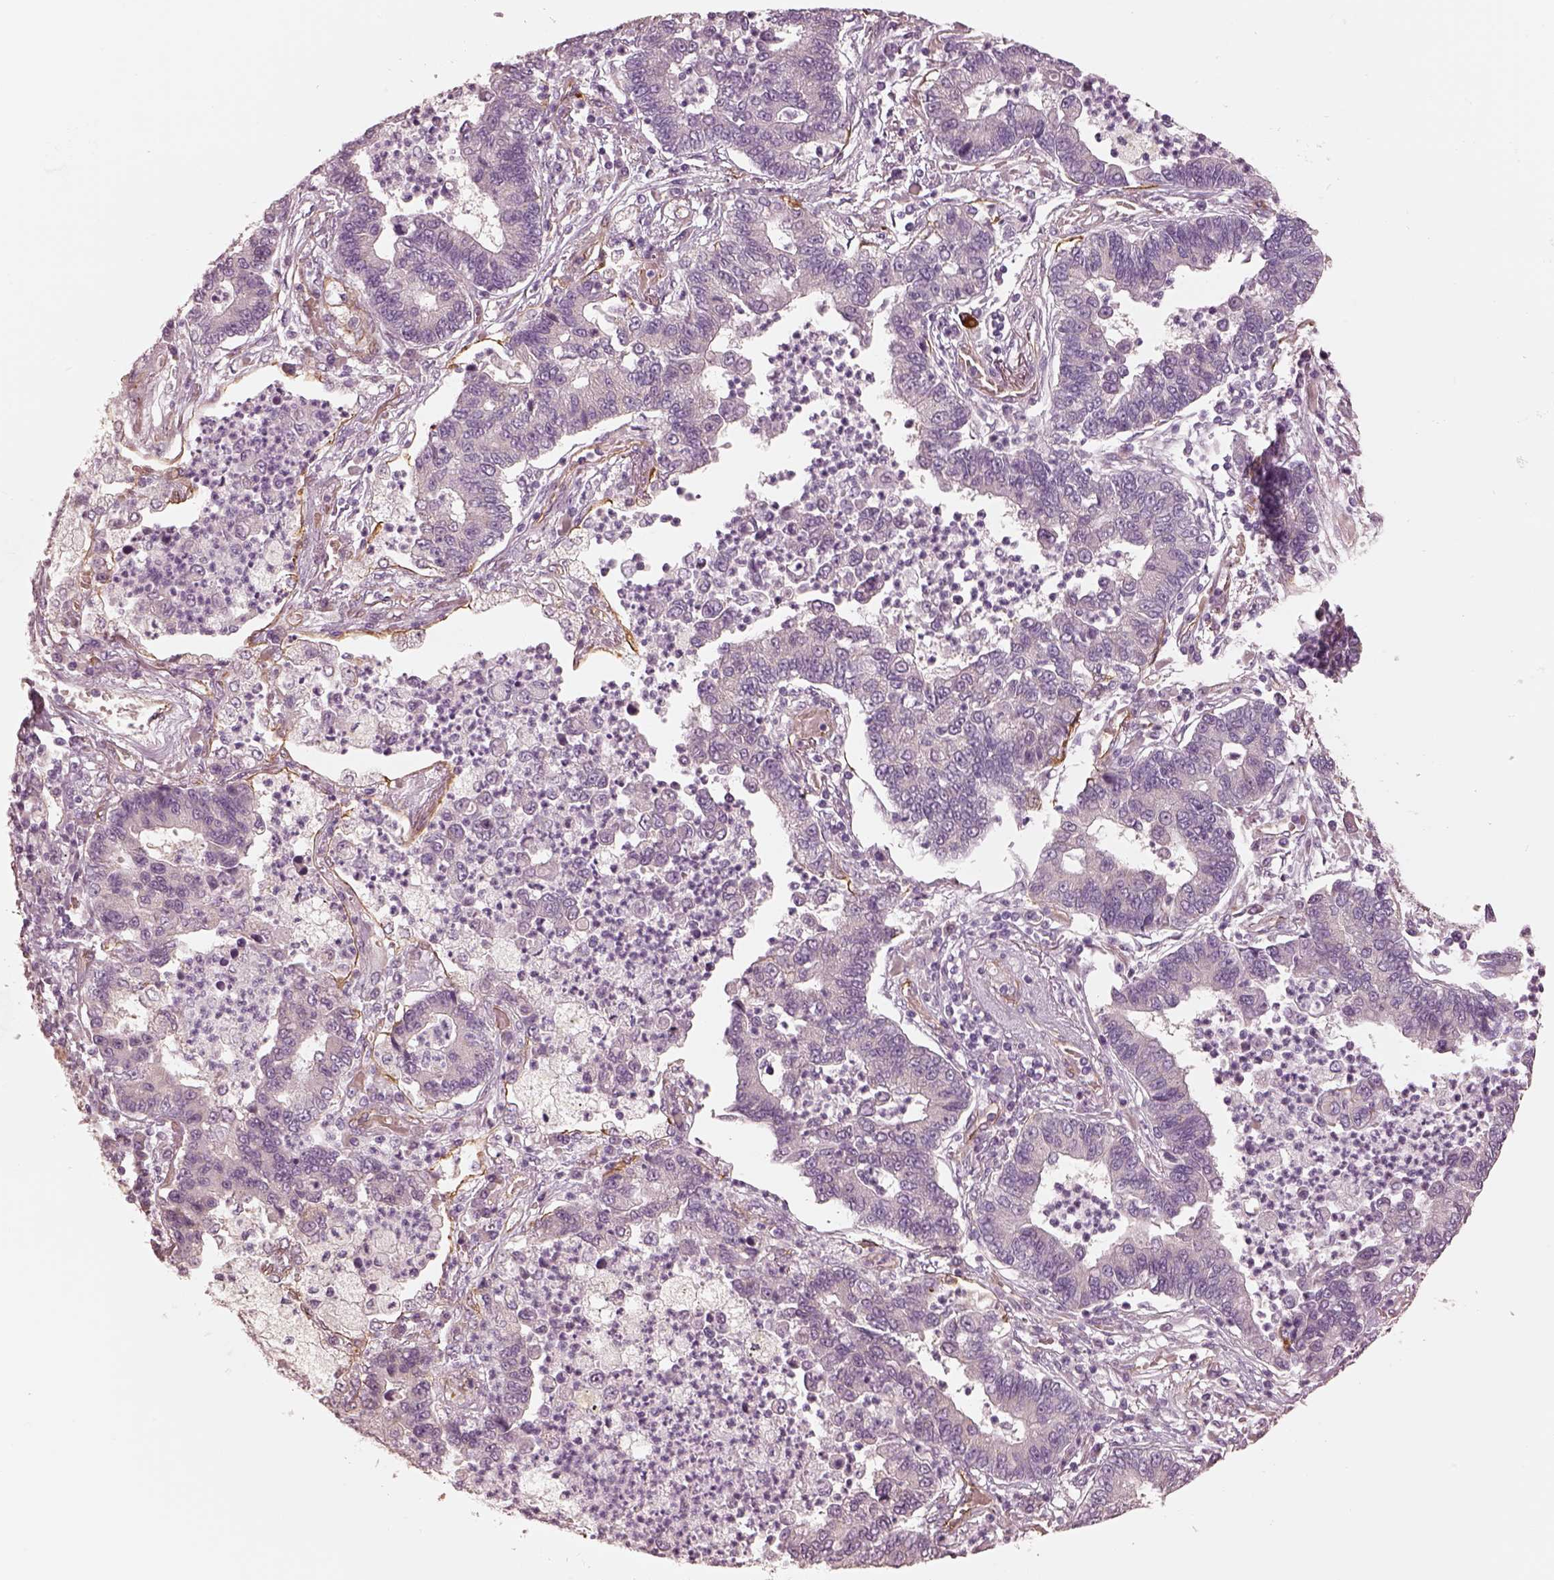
{"staining": {"intensity": "negative", "quantity": "none", "location": "none"}, "tissue": "lung cancer", "cell_type": "Tumor cells", "image_type": "cancer", "snomed": [{"axis": "morphology", "description": "Adenocarcinoma, NOS"}, {"axis": "topography", "description": "Lung"}], "caption": "Immunohistochemical staining of adenocarcinoma (lung) shows no significant expression in tumor cells. (DAB IHC, high magnification).", "gene": "CRYM", "patient": {"sex": "female", "age": 57}}